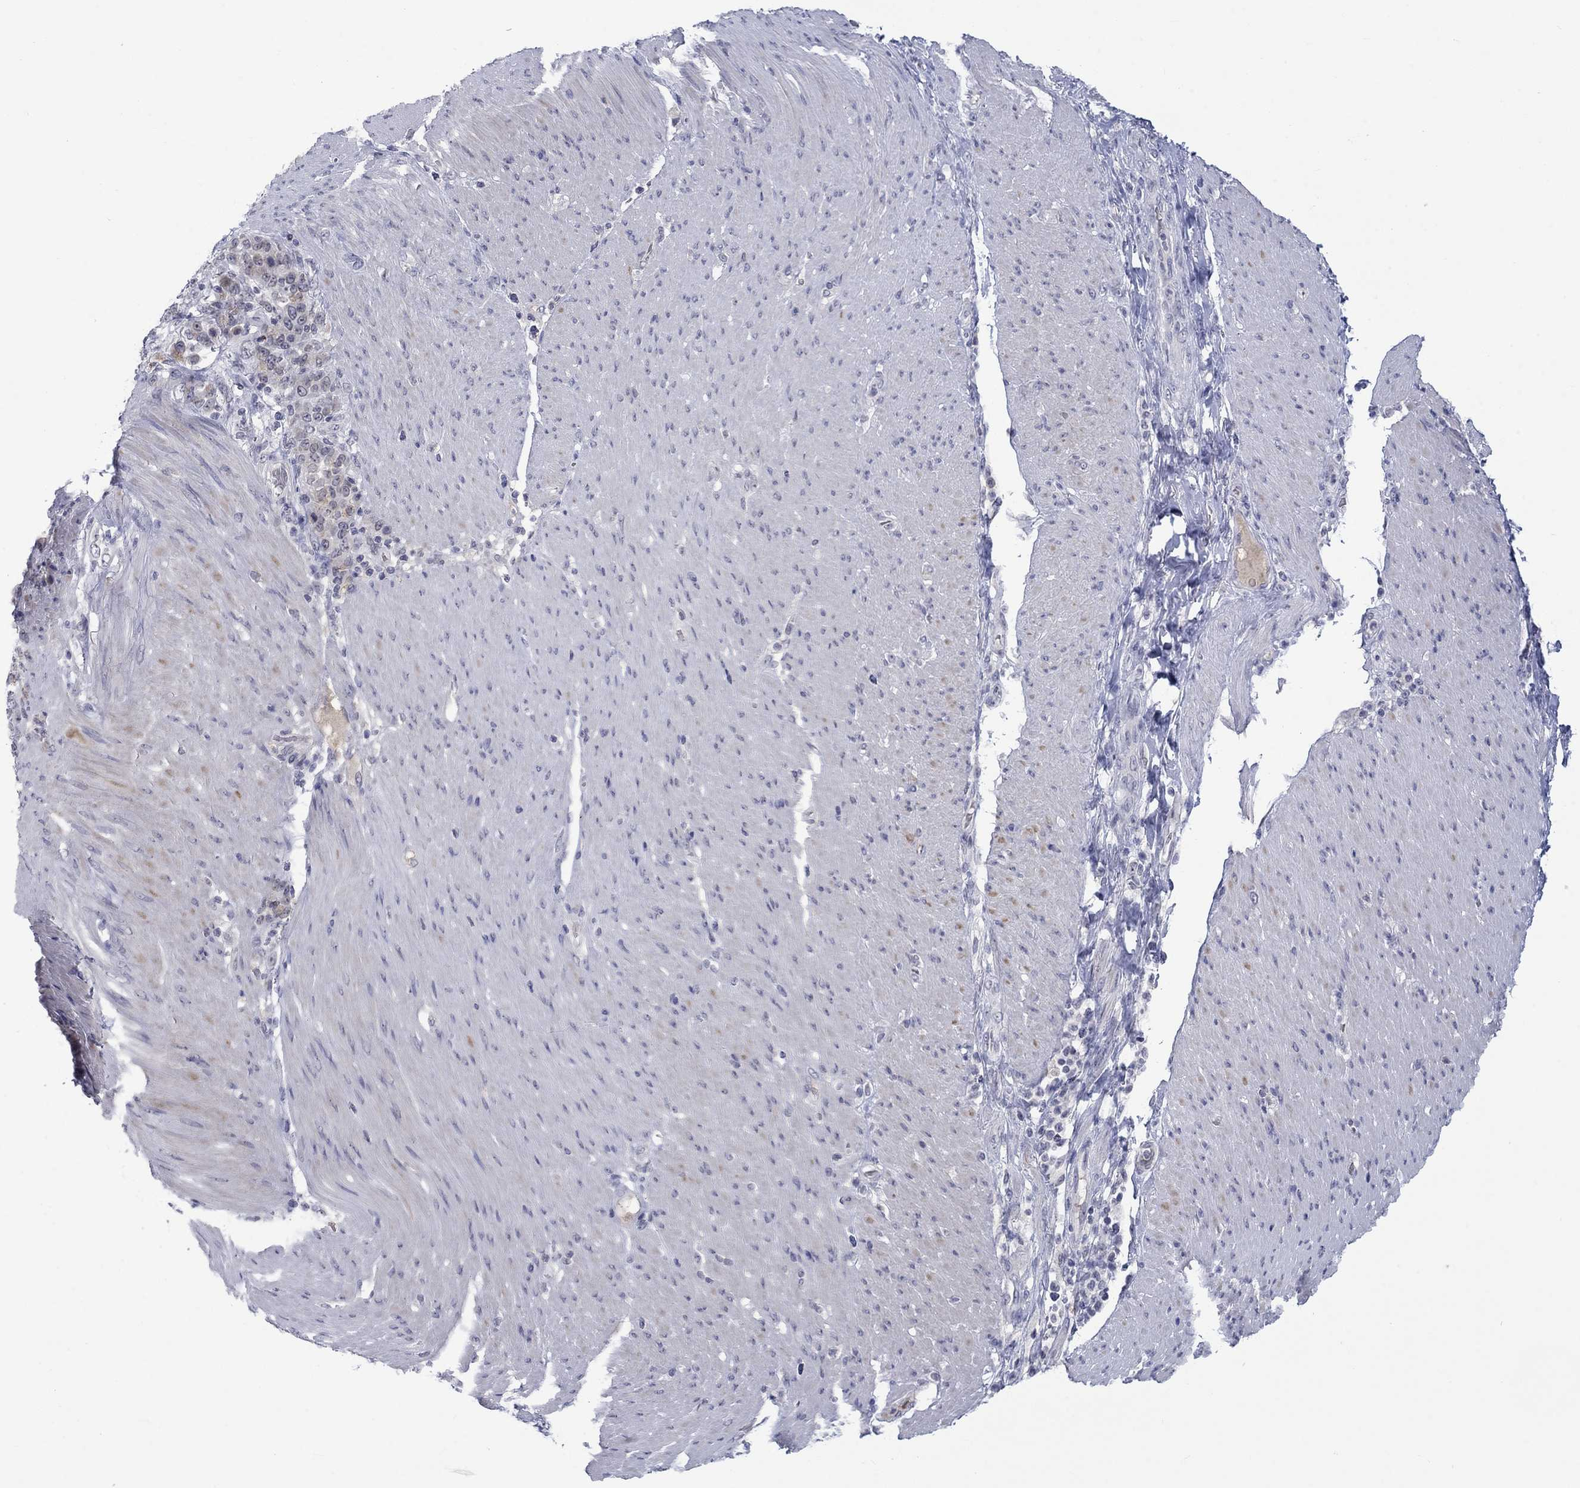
{"staining": {"intensity": "weak", "quantity": "<25%", "location": "cytoplasmic/membranous"}, "tissue": "stomach cancer", "cell_type": "Tumor cells", "image_type": "cancer", "snomed": [{"axis": "morphology", "description": "Adenocarcinoma, NOS"}, {"axis": "topography", "description": "Stomach"}], "caption": "A photomicrograph of human stomach adenocarcinoma is negative for staining in tumor cells. Brightfield microscopy of IHC stained with DAB (brown) and hematoxylin (blue), captured at high magnification.", "gene": "NSMF", "patient": {"sex": "female", "age": 79}}